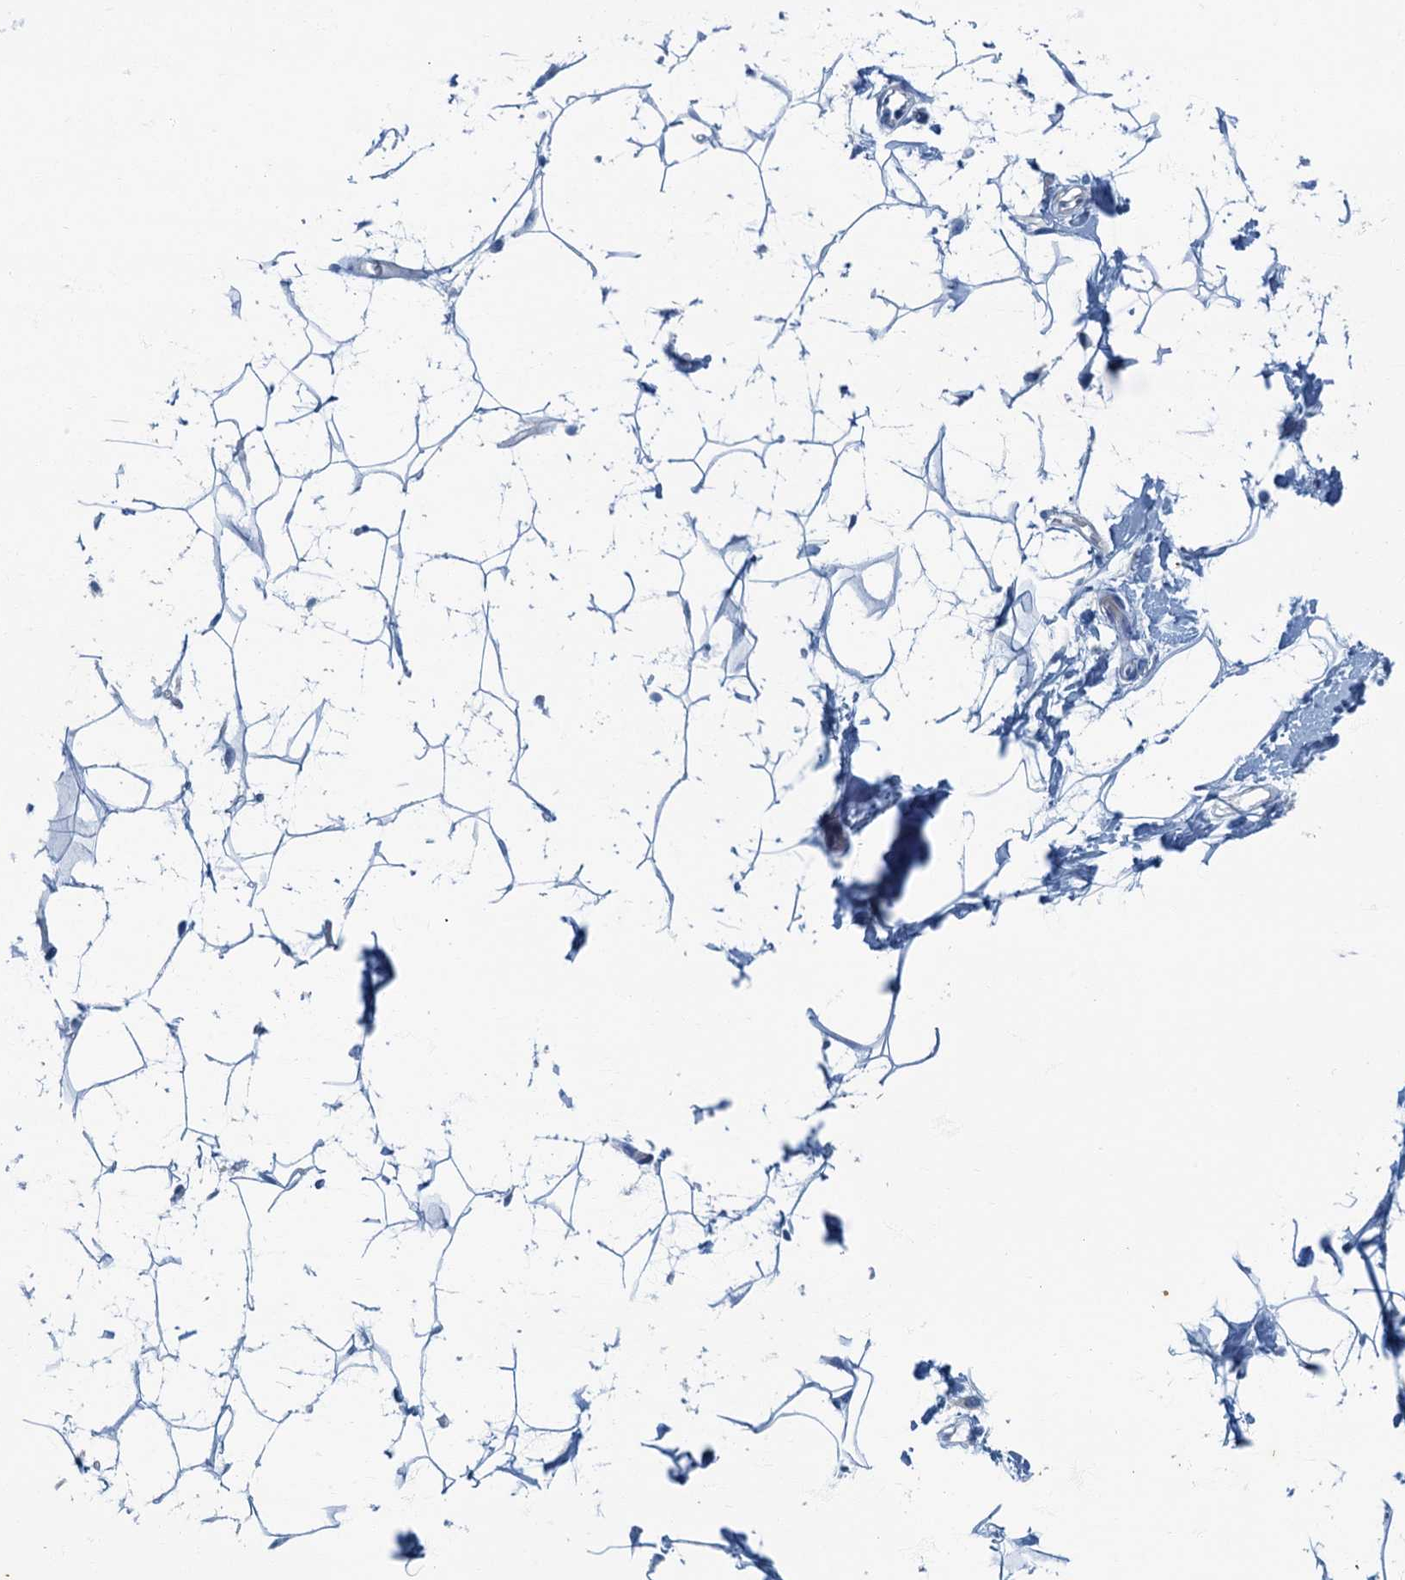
{"staining": {"intensity": "negative", "quantity": "none", "location": "none"}, "tissue": "adipose tissue", "cell_type": "Adipocytes", "image_type": "normal", "snomed": [{"axis": "morphology", "description": "Normal tissue, NOS"}, {"axis": "topography", "description": "Breast"}], "caption": "IHC image of unremarkable adipose tissue stained for a protein (brown), which shows no expression in adipocytes.", "gene": "ANKDD1A", "patient": {"sex": "female", "age": 26}}